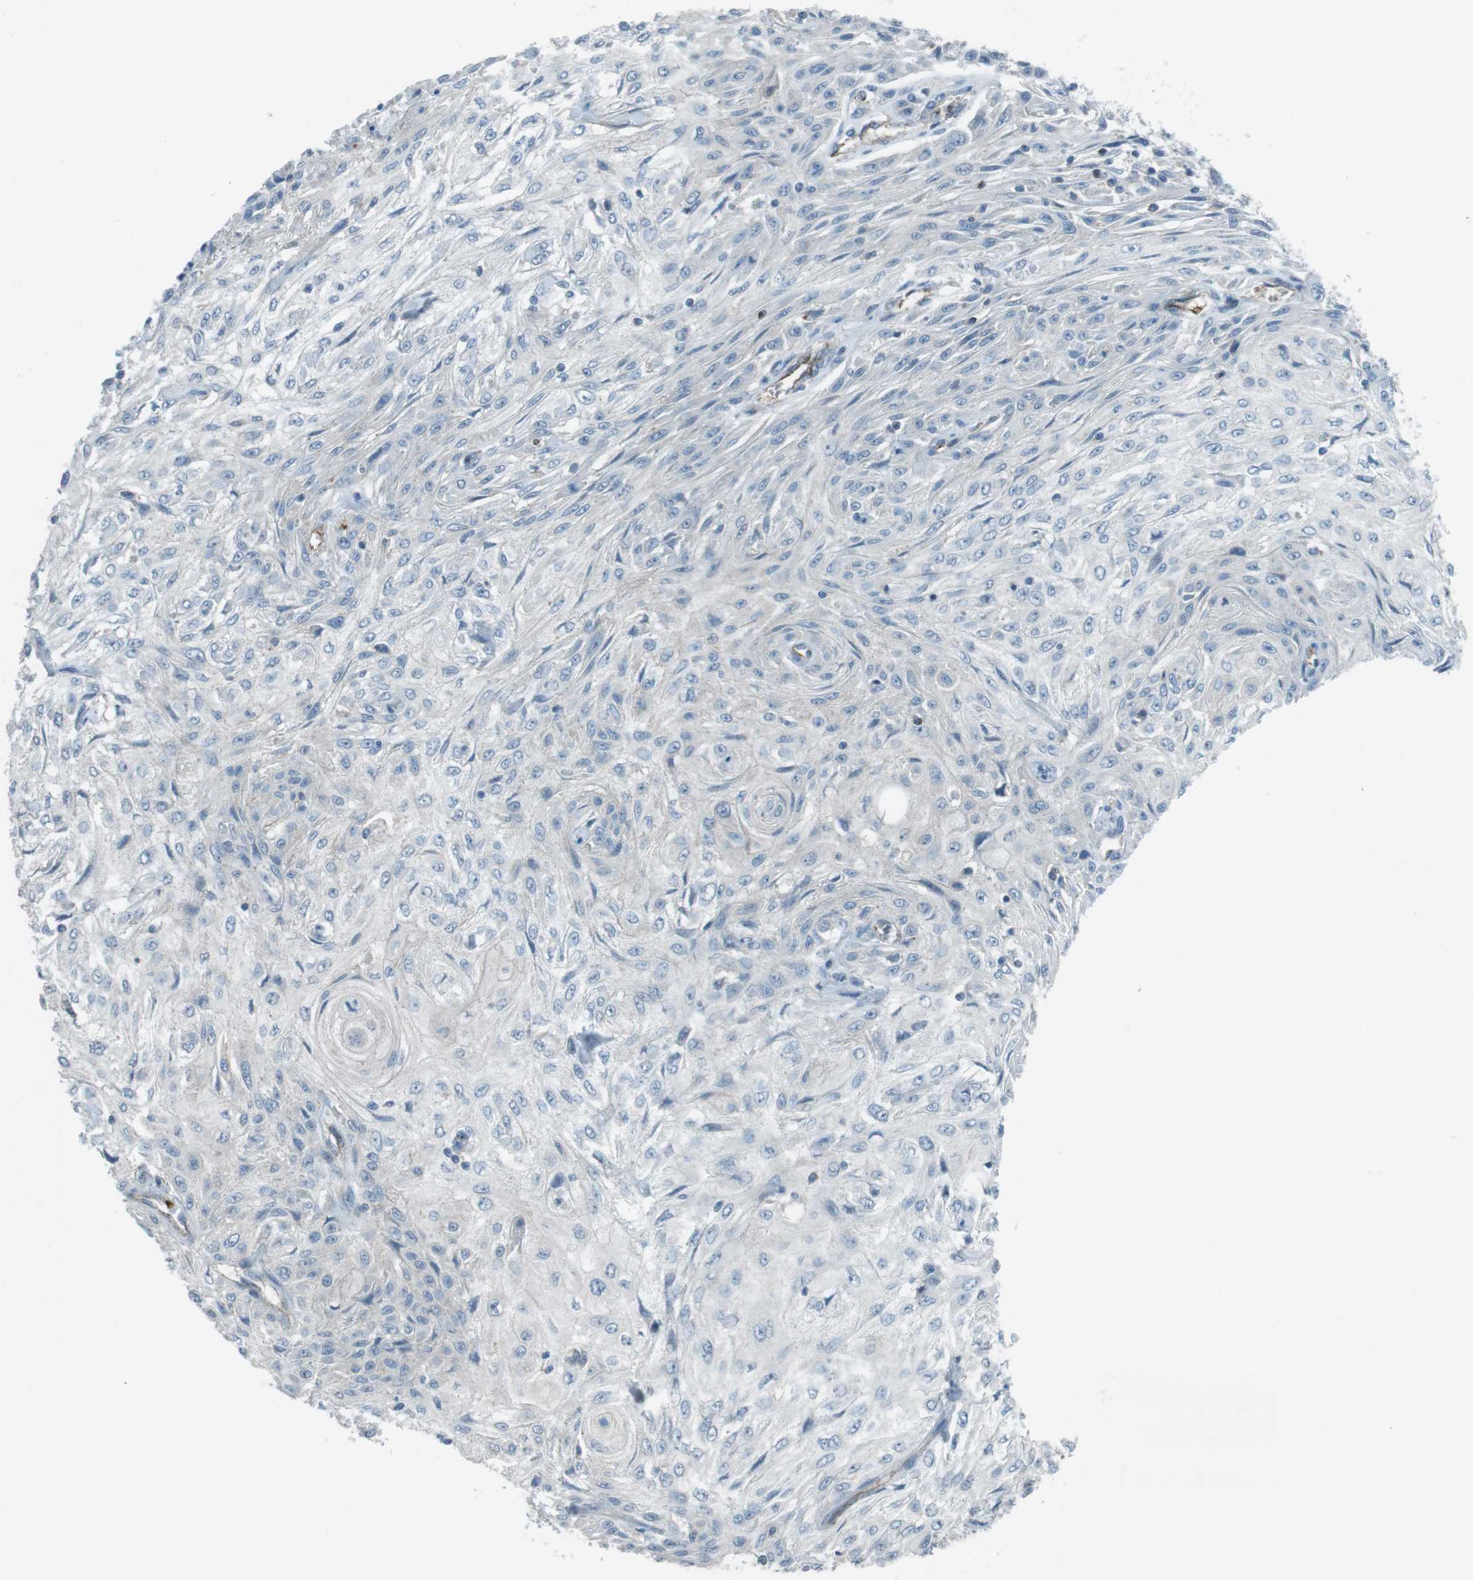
{"staining": {"intensity": "negative", "quantity": "none", "location": "none"}, "tissue": "skin cancer", "cell_type": "Tumor cells", "image_type": "cancer", "snomed": [{"axis": "morphology", "description": "Squamous cell carcinoma, NOS"}, {"axis": "topography", "description": "Skin"}], "caption": "Micrograph shows no protein expression in tumor cells of skin cancer tissue. (Stains: DAB (3,3'-diaminobenzidine) IHC with hematoxylin counter stain, Microscopy: brightfield microscopy at high magnification).", "gene": "SPTA1", "patient": {"sex": "male", "age": 75}}